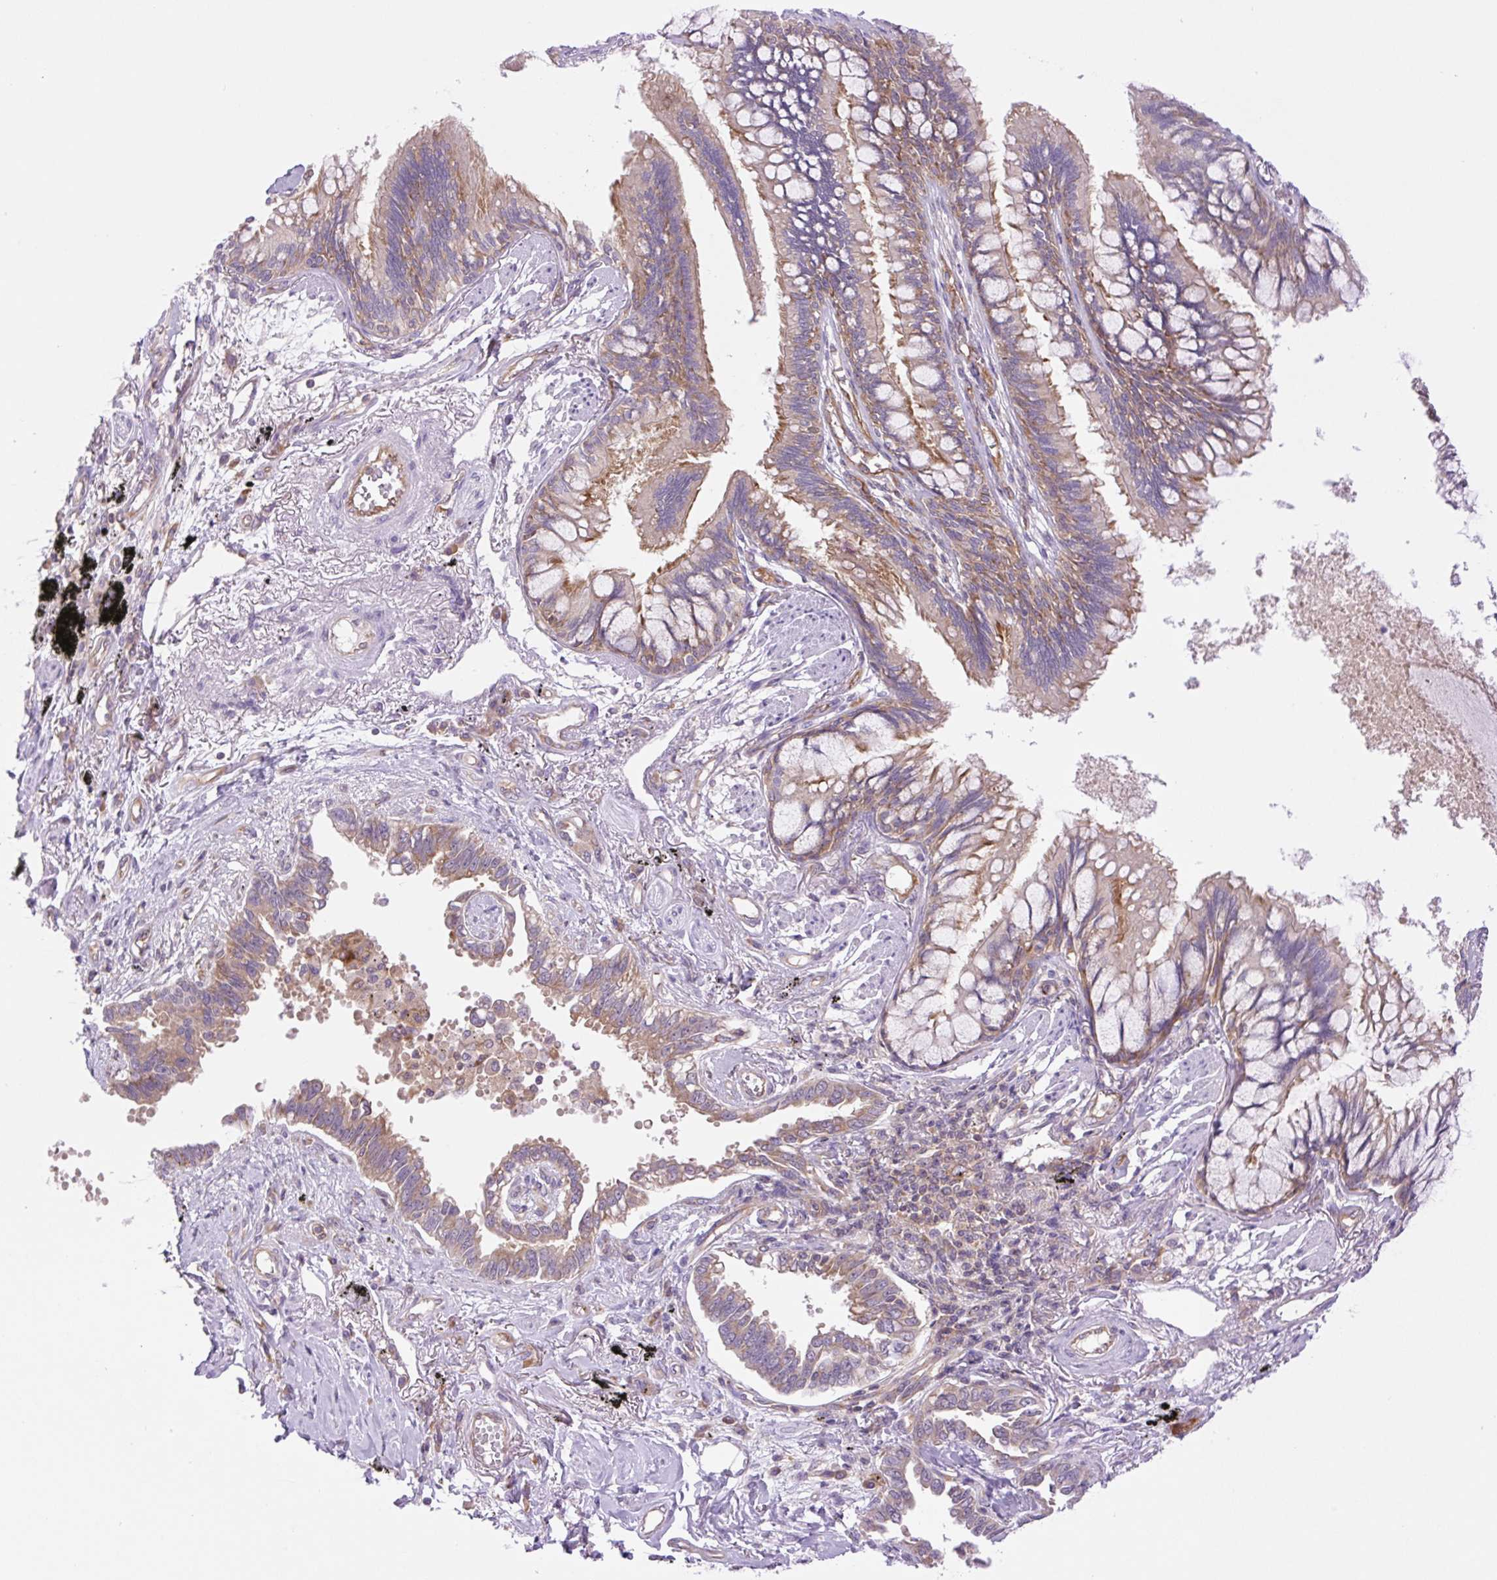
{"staining": {"intensity": "weak", "quantity": "25%-75%", "location": "cytoplasmic/membranous"}, "tissue": "lung cancer", "cell_type": "Tumor cells", "image_type": "cancer", "snomed": [{"axis": "morphology", "description": "Adenocarcinoma, NOS"}, {"axis": "topography", "description": "Lung"}], "caption": "Weak cytoplasmic/membranous protein positivity is appreciated in approximately 25%-75% of tumor cells in lung cancer.", "gene": "MINK1", "patient": {"sex": "male", "age": 67}}